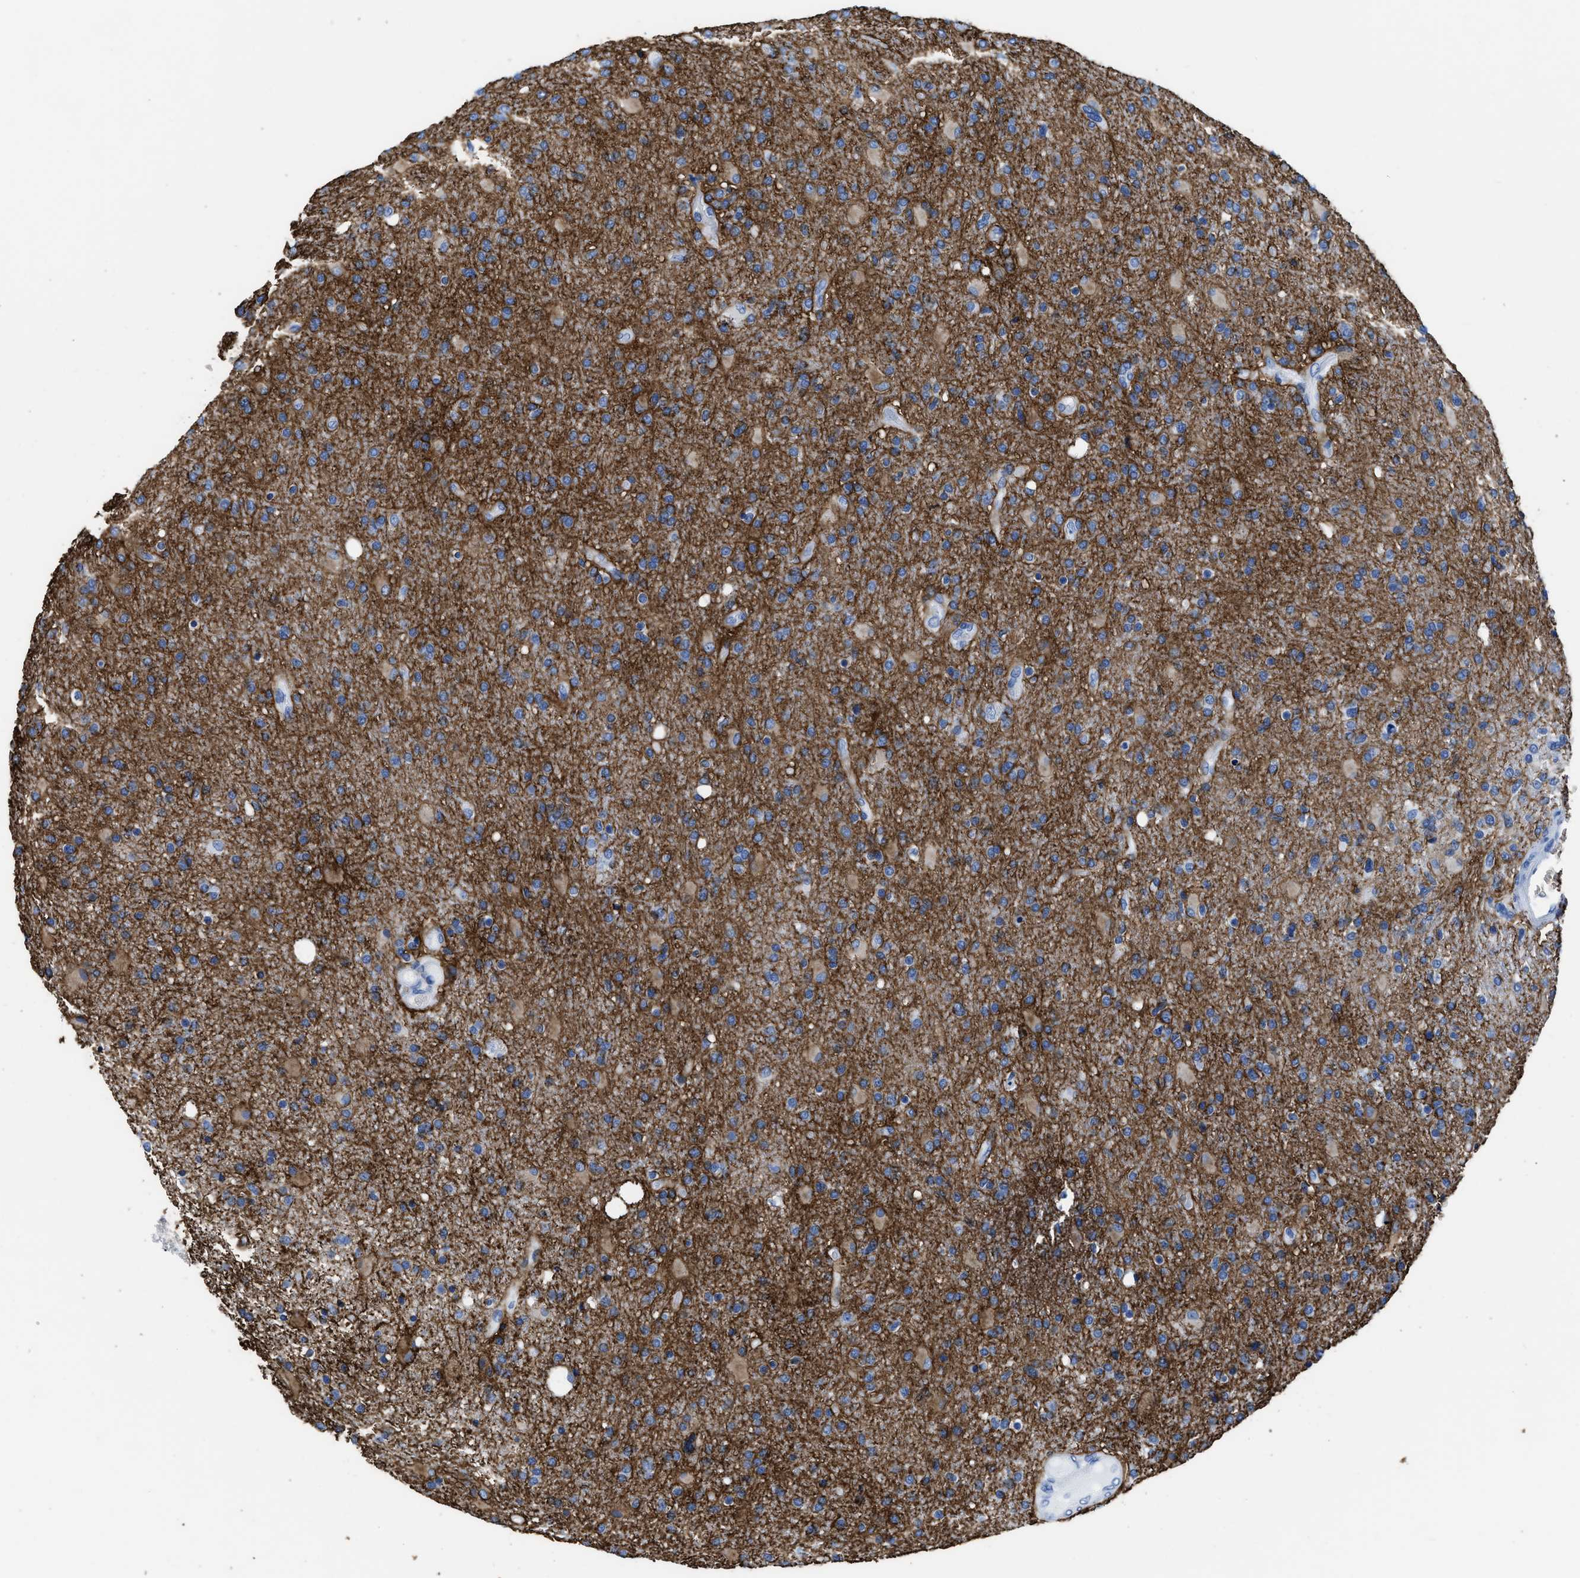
{"staining": {"intensity": "weak", "quantity": "<25%", "location": "cytoplasmic/membranous"}, "tissue": "glioma", "cell_type": "Tumor cells", "image_type": "cancer", "snomed": [{"axis": "morphology", "description": "Glioma, malignant, High grade"}, {"axis": "topography", "description": "Brain"}], "caption": "High magnification brightfield microscopy of glioma stained with DAB (brown) and counterstained with hematoxylin (blue): tumor cells show no significant expression.", "gene": "AQP1", "patient": {"sex": "male", "age": 72}}